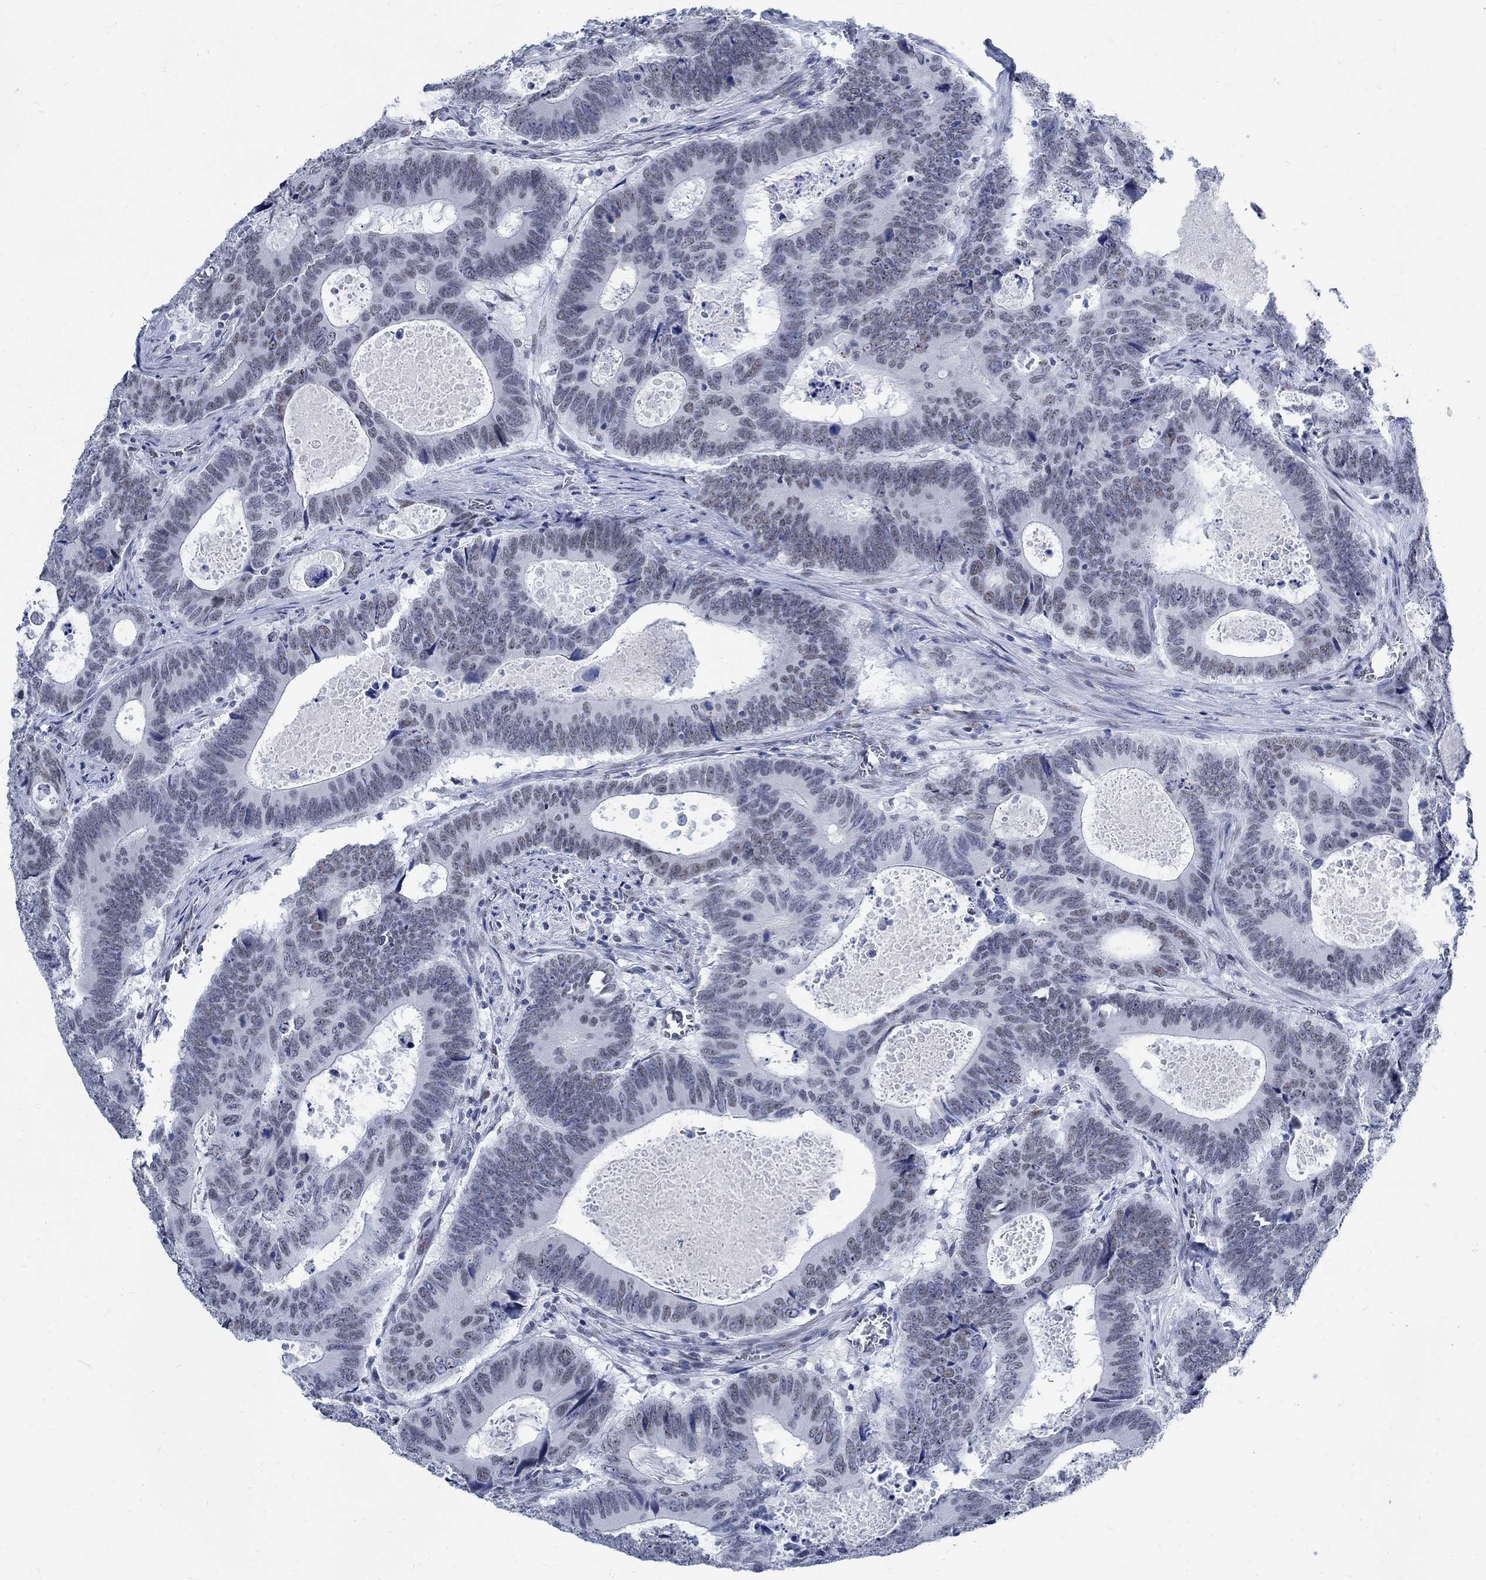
{"staining": {"intensity": "weak", "quantity": "<25%", "location": "nuclear"}, "tissue": "colorectal cancer", "cell_type": "Tumor cells", "image_type": "cancer", "snomed": [{"axis": "morphology", "description": "Adenocarcinoma, NOS"}, {"axis": "topography", "description": "Colon"}], "caption": "The histopathology image demonstrates no staining of tumor cells in adenocarcinoma (colorectal).", "gene": "DLK1", "patient": {"sex": "female", "age": 82}}